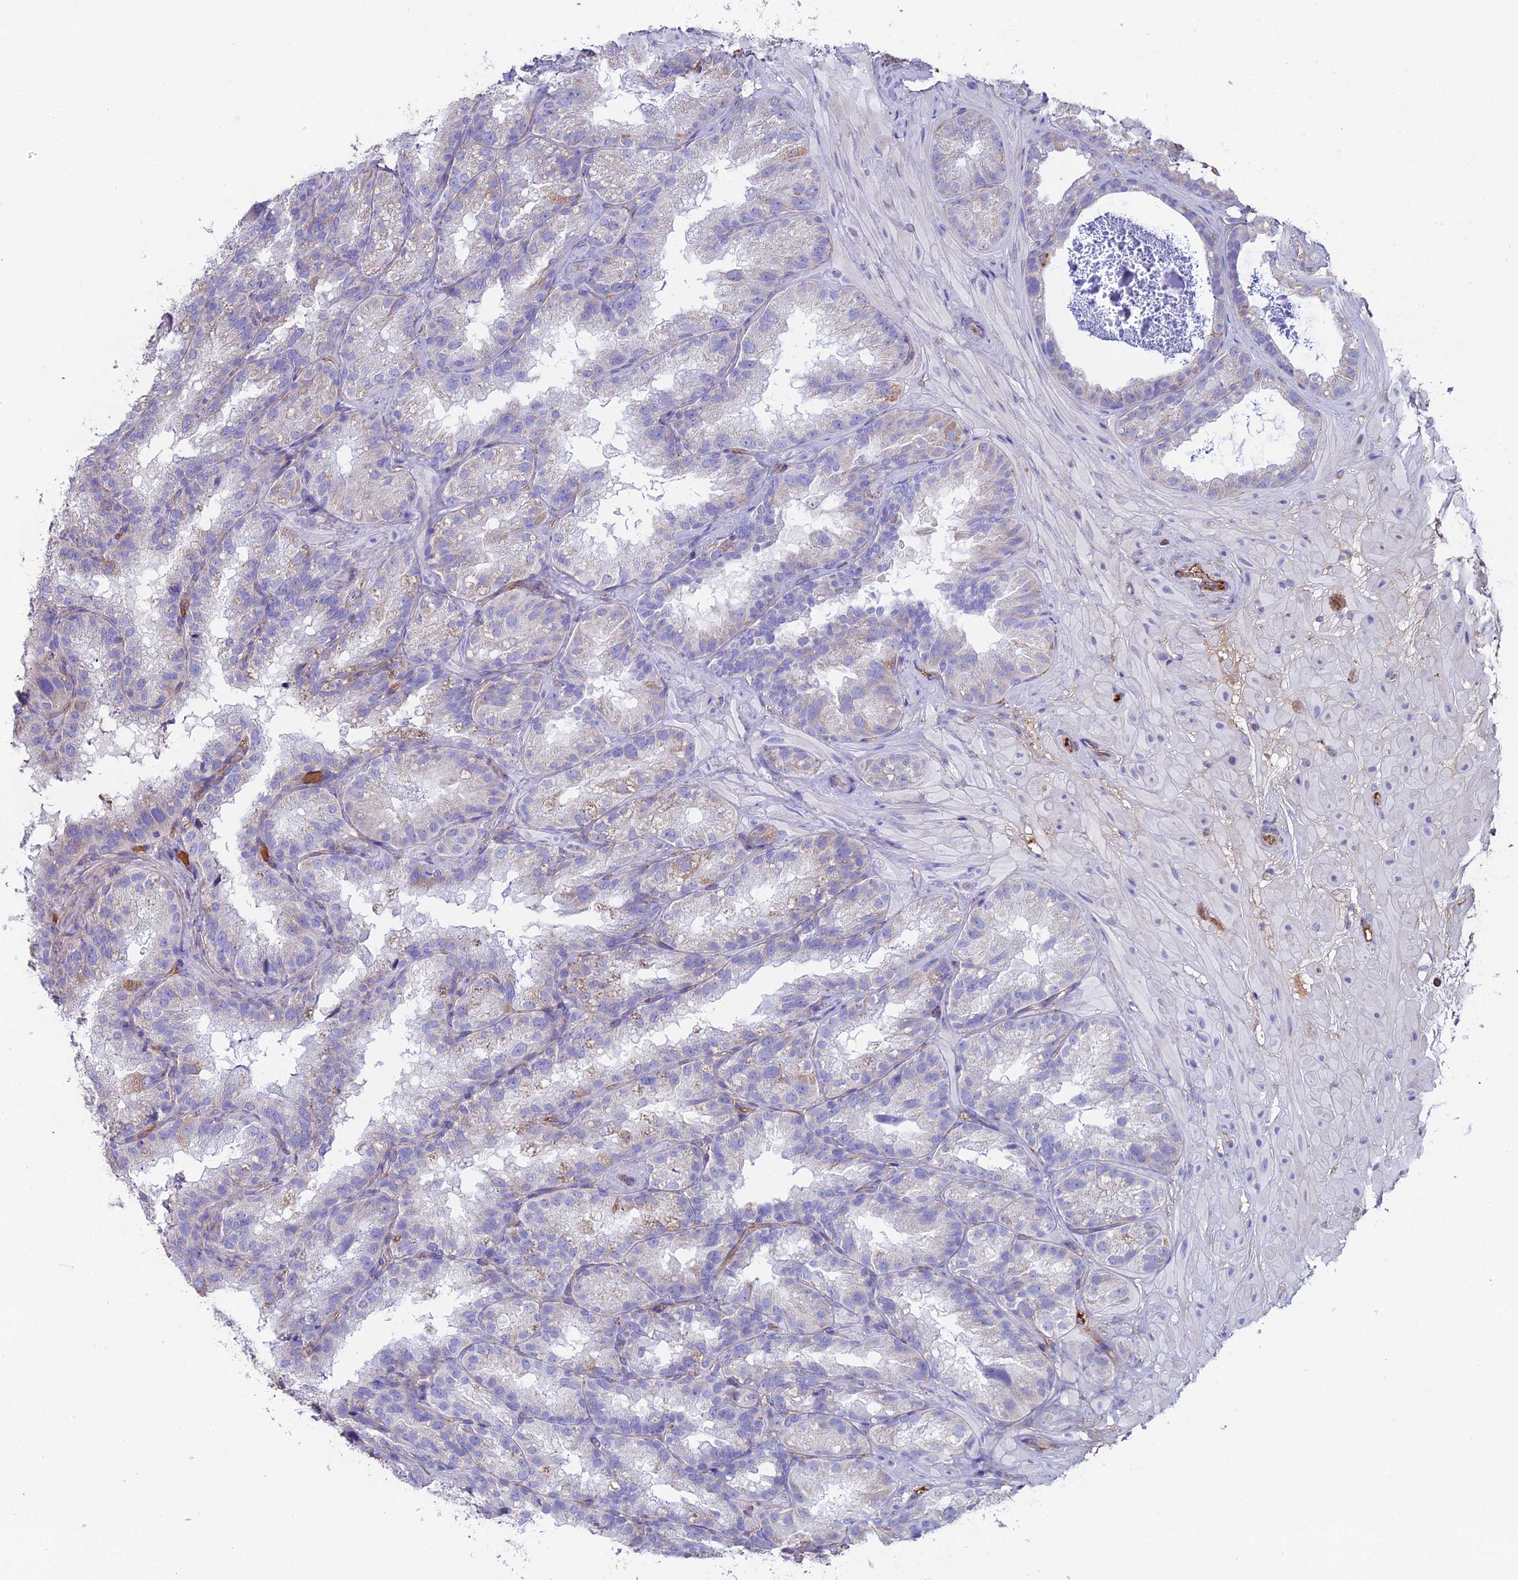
{"staining": {"intensity": "weak", "quantity": "<25%", "location": "cytoplasmic/membranous"}, "tissue": "seminal vesicle", "cell_type": "Glandular cells", "image_type": "normal", "snomed": [{"axis": "morphology", "description": "Normal tissue, NOS"}, {"axis": "topography", "description": "Seminal veicle"}], "caption": "This is an immunohistochemistry histopathology image of benign human seminal vesicle. There is no expression in glandular cells.", "gene": "BEX4", "patient": {"sex": "male", "age": 58}}